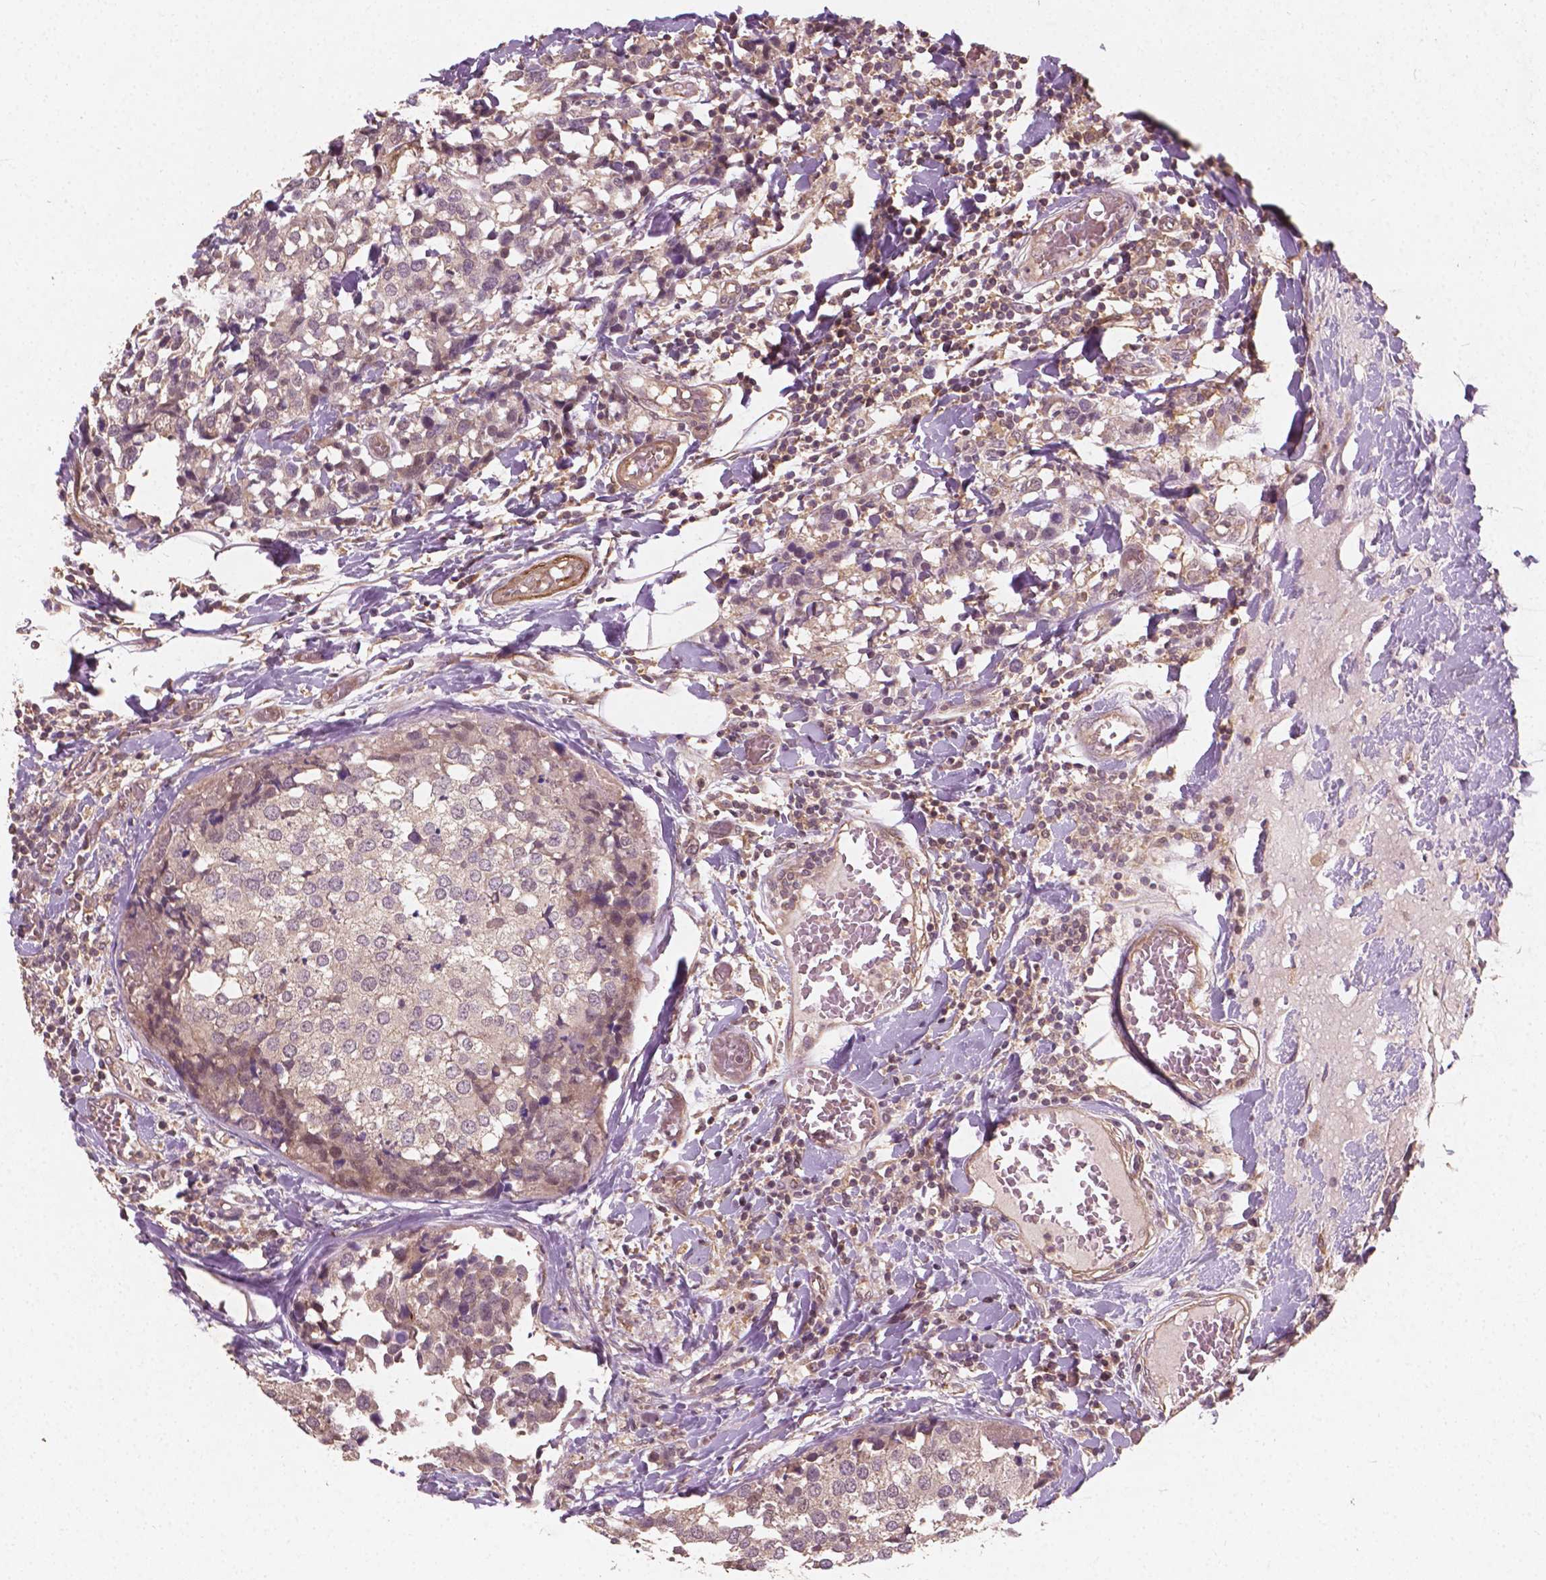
{"staining": {"intensity": "weak", "quantity": ">75%", "location": "cytoplasmic/membranous"}, "tissue": "breast cancer", "cell_type": "Tumor cells", "image_type": "cancer", "snomed": [{"axis": "morphology", "description": "Lobular carcinoma"}, {"axis": "topography", "description": "Breast"}], "caption": "The image reveals immunohistochemical staining of breast cancer. There is weak cytoplasmic/membranous expression is appreciated in approximately >75% of tumor cells.", "gene": "CYFIP2", "patient": {"sex": "female", "age": 59}}